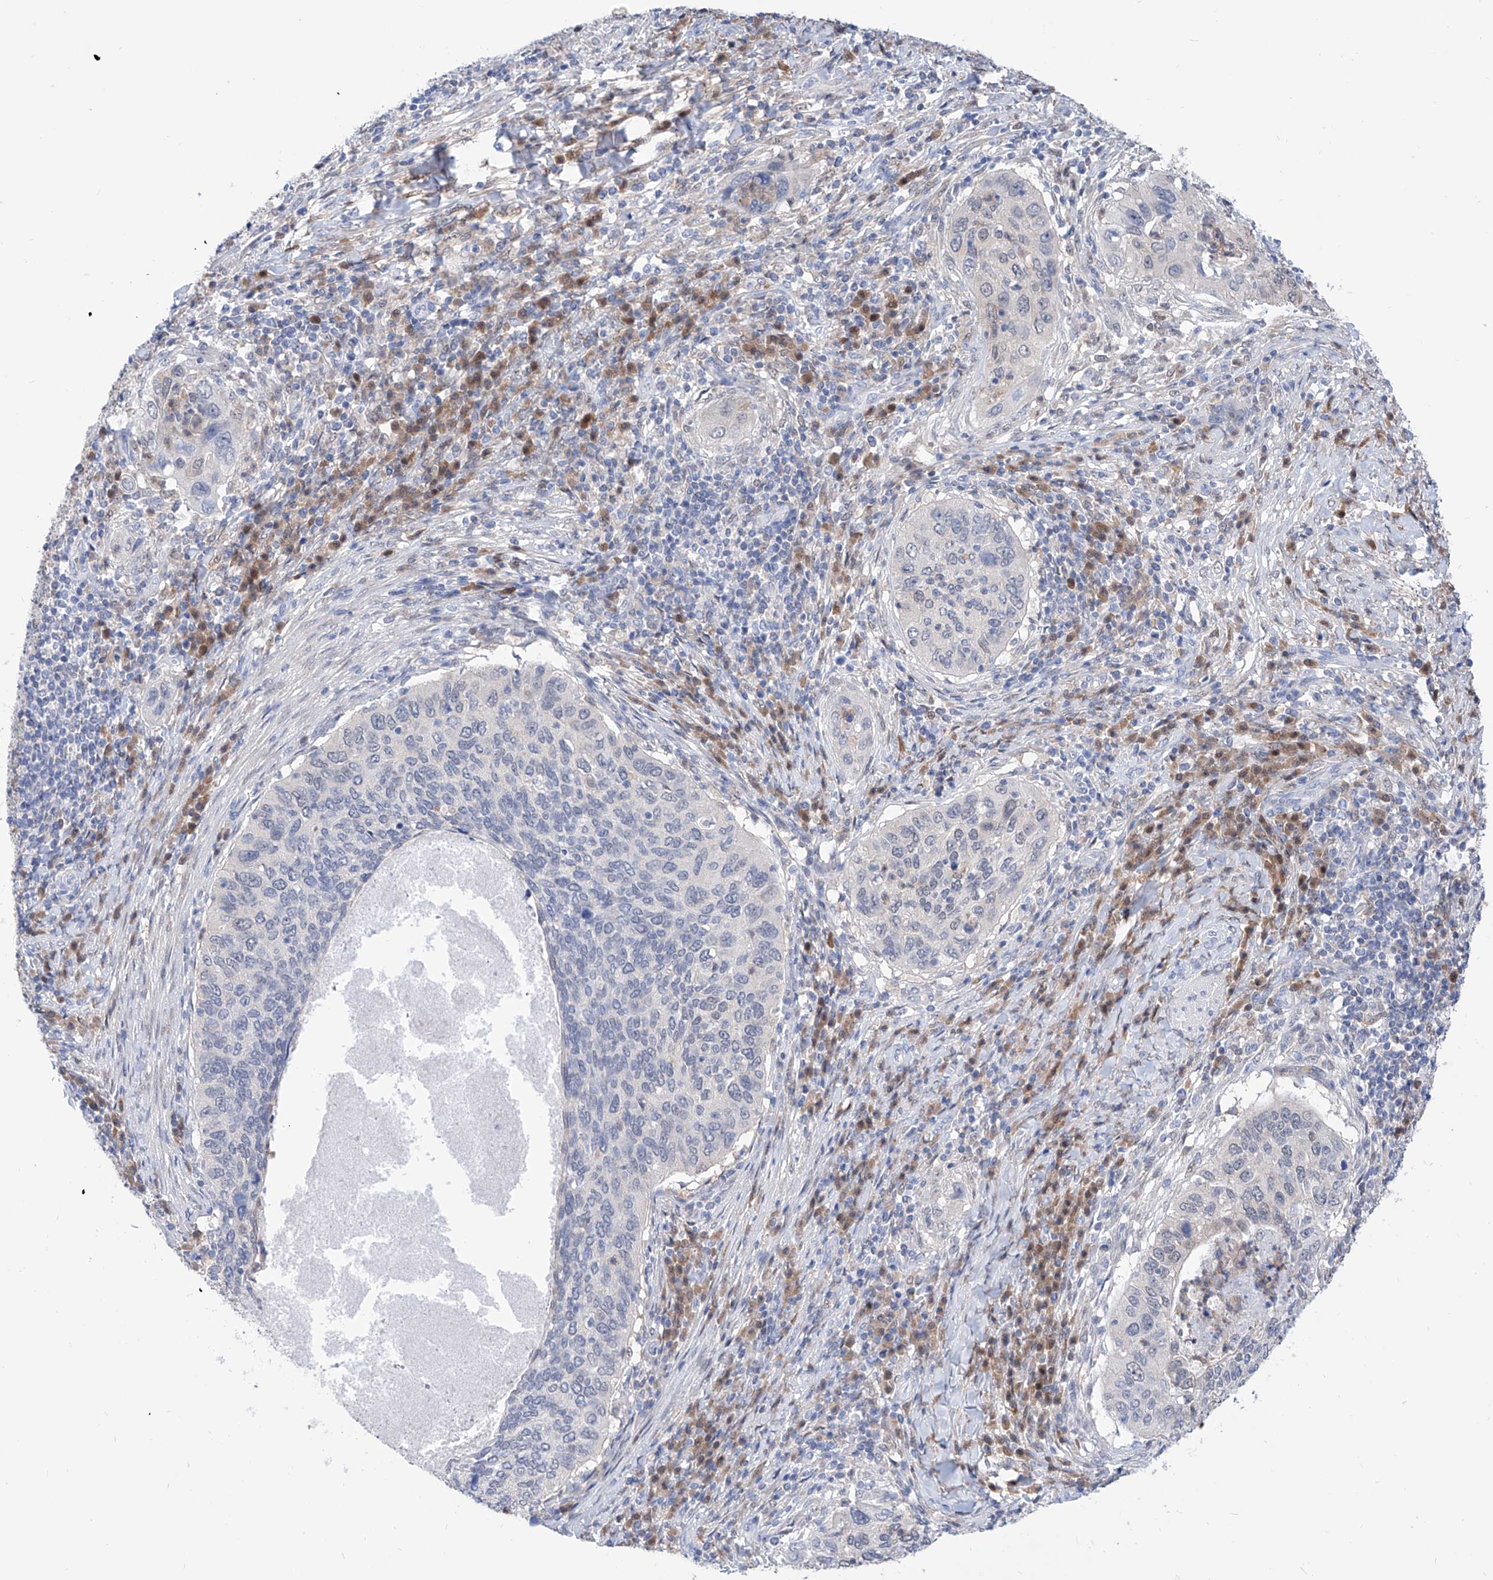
{"staining": {"intensity": "negative", "quantity": "none", "location": "none"}, "tissue": "cervical cancer", "cell_type": "Tumor cells", "image_type": "cancer", "snomed": [{"axis": "morphology", "description": "Squamous cell carcinoma, NOS"}, {"axis": "topography", "description": "Cervix"}], "caption": "Human squamous cell carcinoma (cervical) stained for a protein using immunohistochemistry displays no expression in tumor cells.", "gene": "PDXK", "patient": {"sex": "female", "age": 38}}